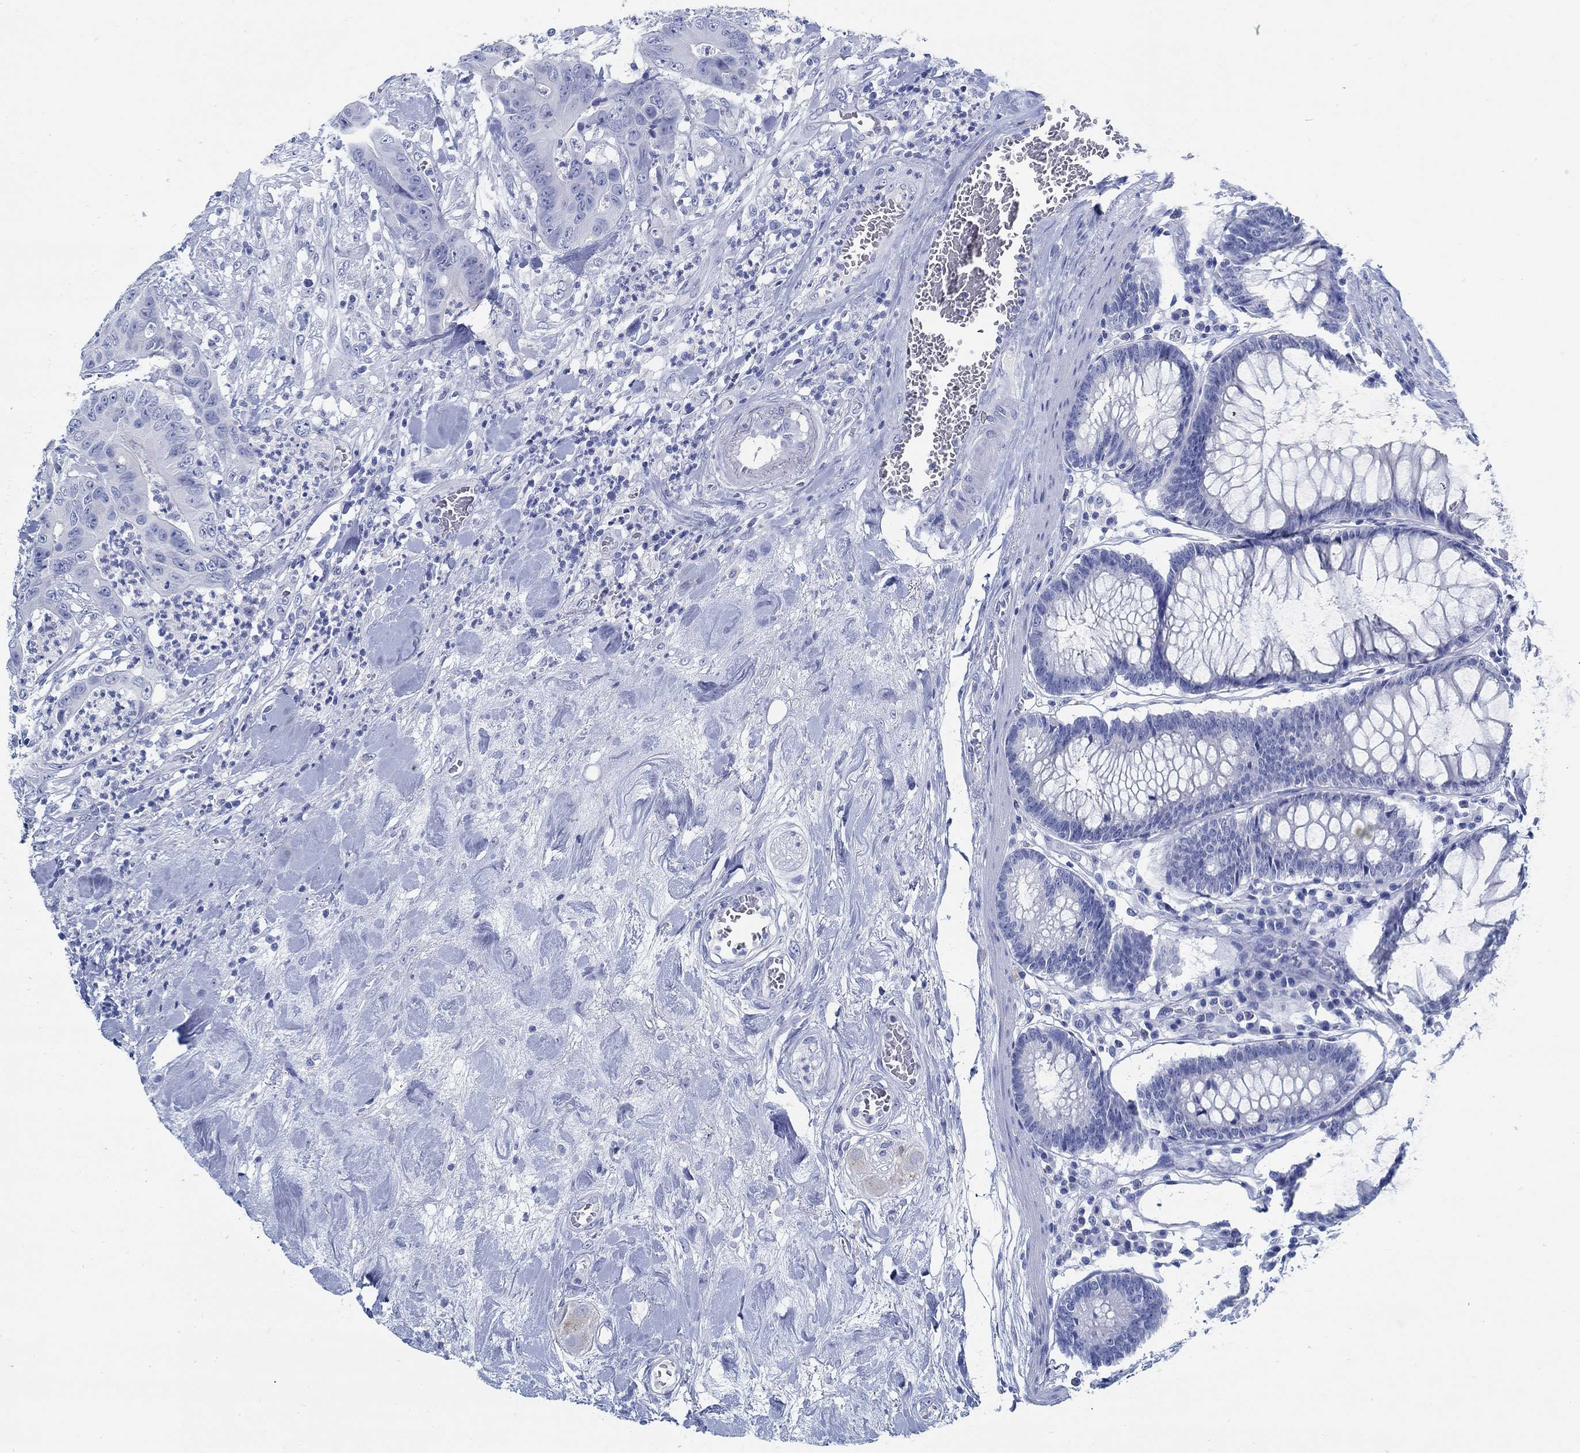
{"staining": {"intensity": "negative", "quantity": "none", "location": "none"}, "tissue": "colorectal cancer", "cell_type": "Tumor cells", "image_type": "cancer", "snomed": [{"axis": "morphology", "description": "Adenocarcinoma, NOS"}, {"axis": "topography", "description": "Colon"}], "caption": "A micrograph of colorectal adenocarcinoma stained for a protein displays no brown staining in tumor cells.", "gene": "SLC45A1", "patient": {"sex": "male", "age": 84}}